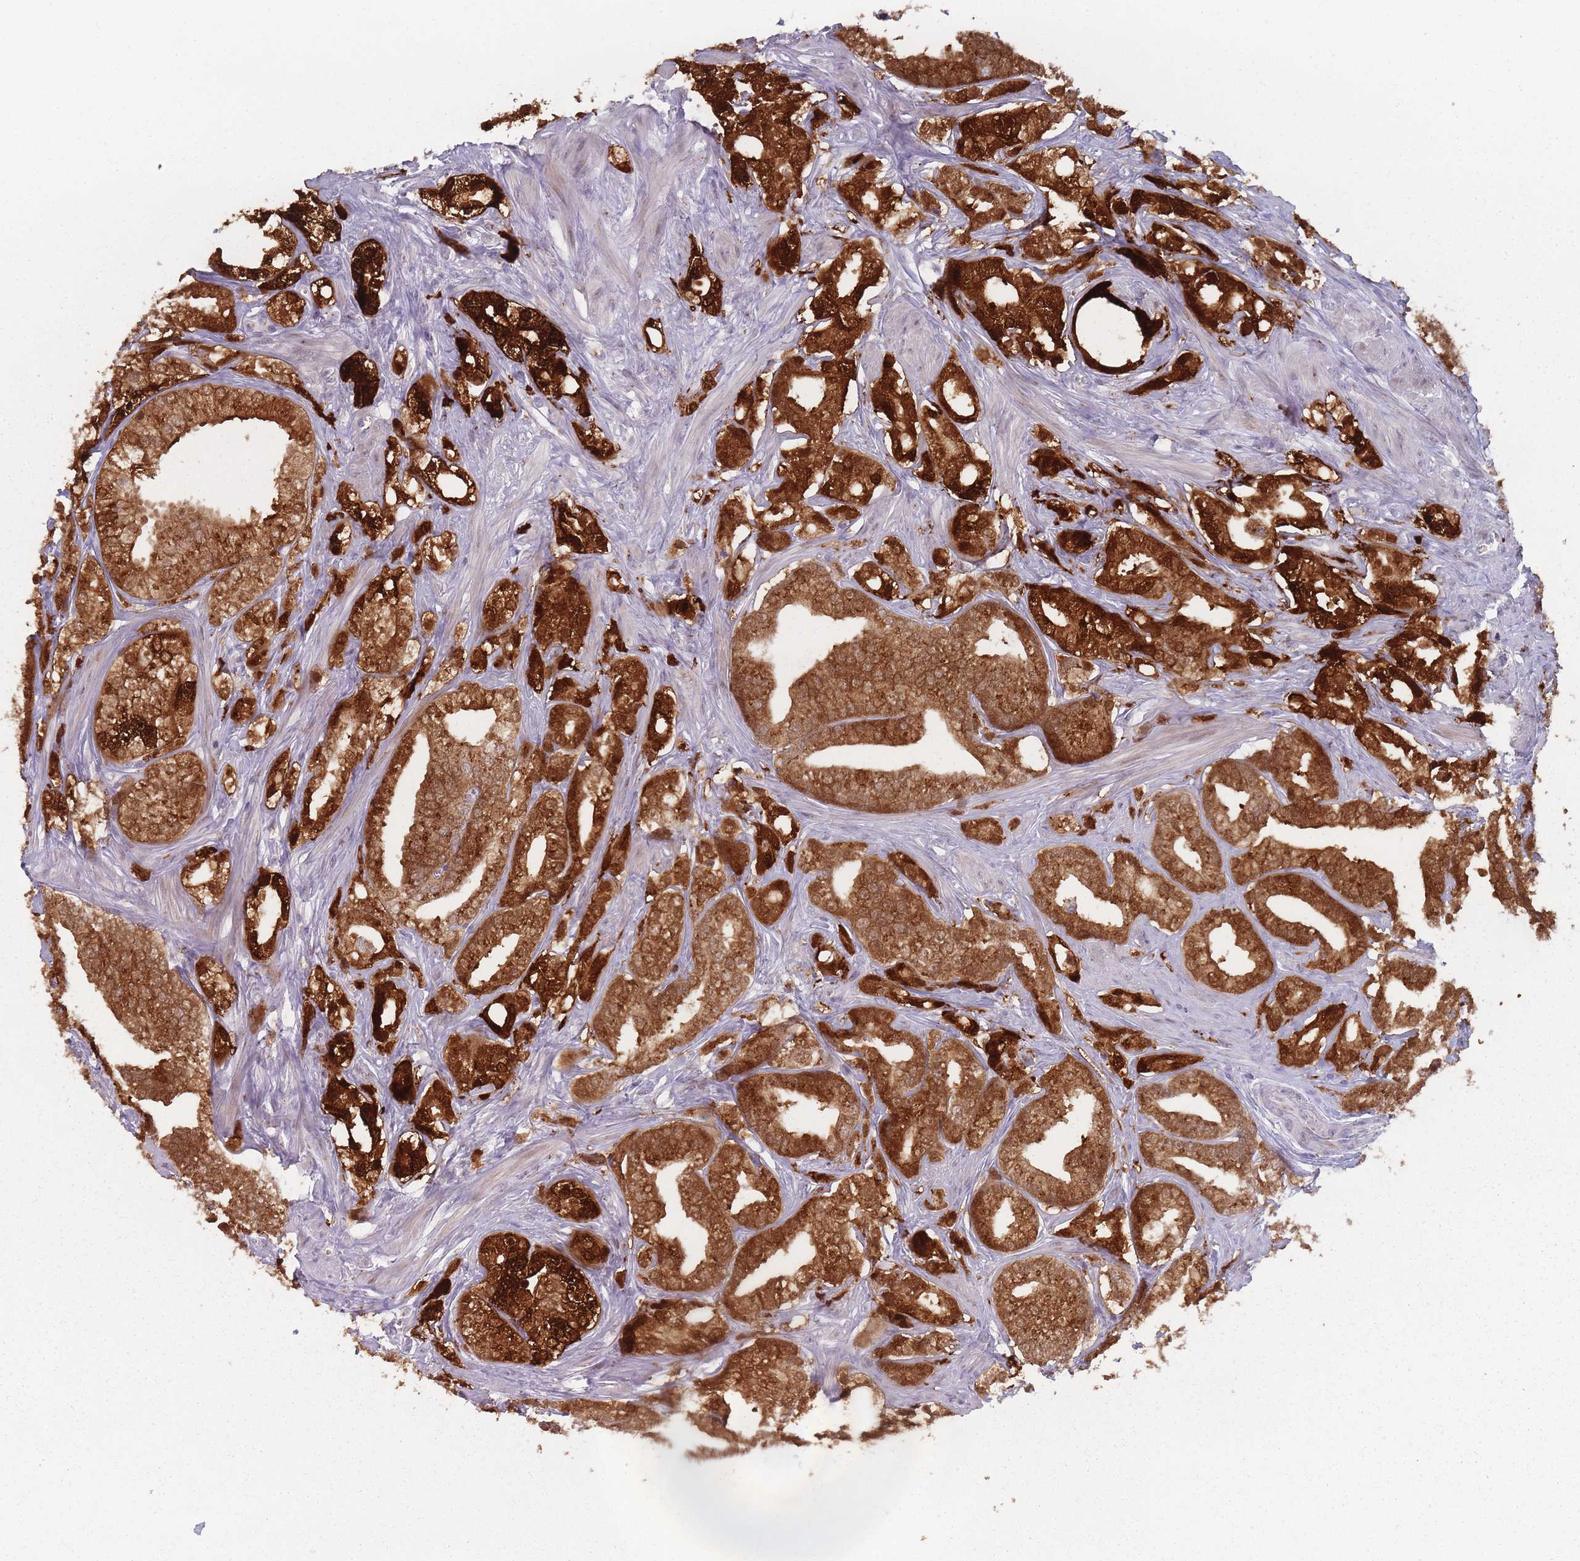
{"staining": {"intensity": "strong", "quantity": ">75%", "location": "cytoplasmic/membranous,nuclear"}, "tissue": "prostate cancer", "cell_type": "Tumor cells", "image_type": "cancer", "snomed": [{"axis": "morphology", "description": "Adenocarcinoma, High grade"}, {"axis": "topography", "description": "Prostate"}], "caption": "Tumor cells demonstrate high levels of strong cytoplasmic/membranous and nuclear positivity in approximately >75% of cells in prostate cancer (adenocarcinoma (high-grade)). The protein is stained brown, and the nuclei are stained in blue (DAB (3,3'-diaminobenzidine) IHC with brightfield microscopy, high magnification).", "gene": "MAN1B1", "patient": {"sex": "male", "age": 50}}